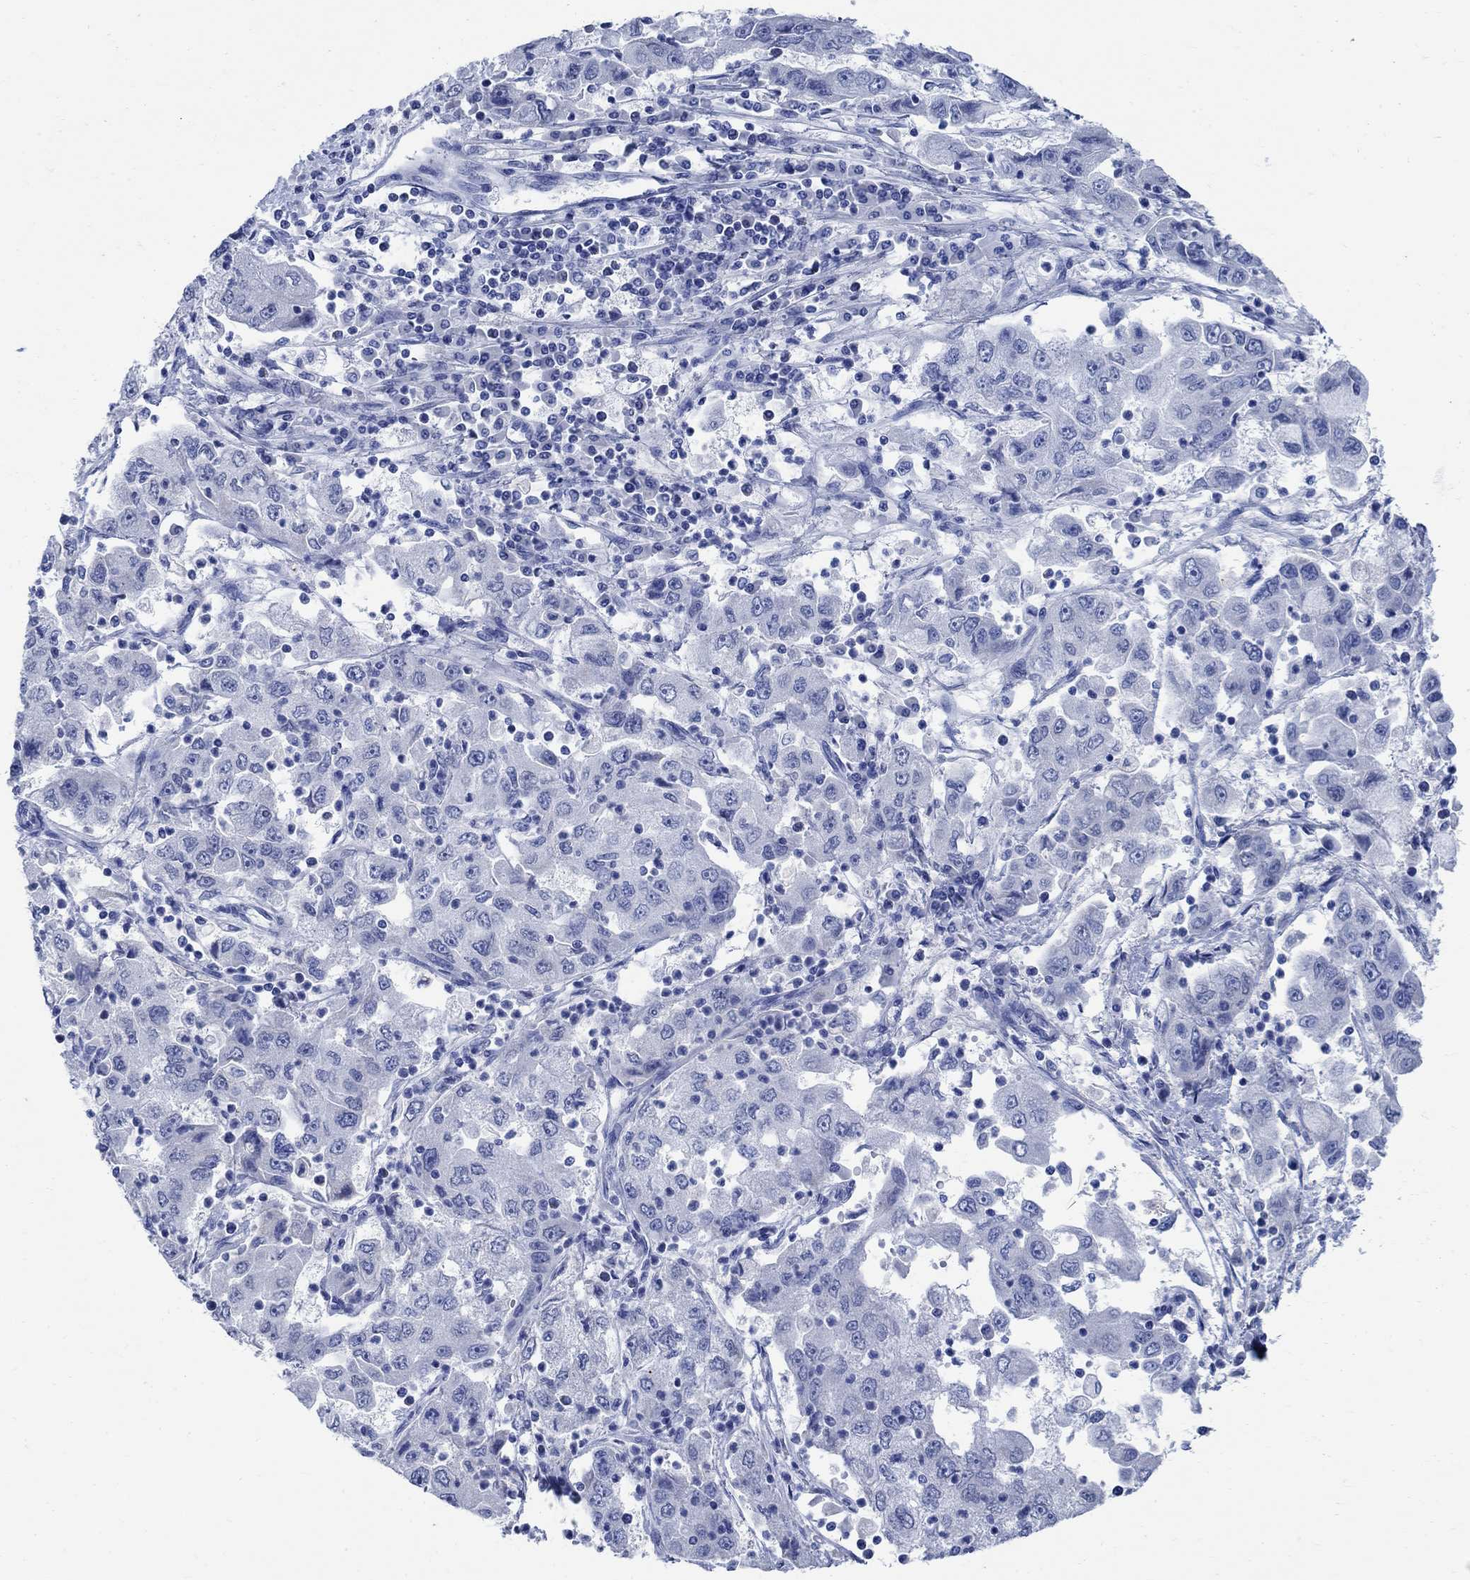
{"staining": {"intensity": "negative", "quantity": "none", "location": "none"}, "tissue": "cervical cancer", "cell_type": "Tumor cells", "image_type": "cancer", "snomed": [{"axis": "morphology", "description": "Squamous cell carcinoma, NOS"}, {"axis": "topography", "description": "Cervix"}], "caption": "IHC micrograph of cervical cancer (squamous cell carcinoma) stained for a protein (brown), which exhibits no positivity in tumor cells.", "gene": "CAMK2N1", "patient": {"sex": "female", "age": 36}}